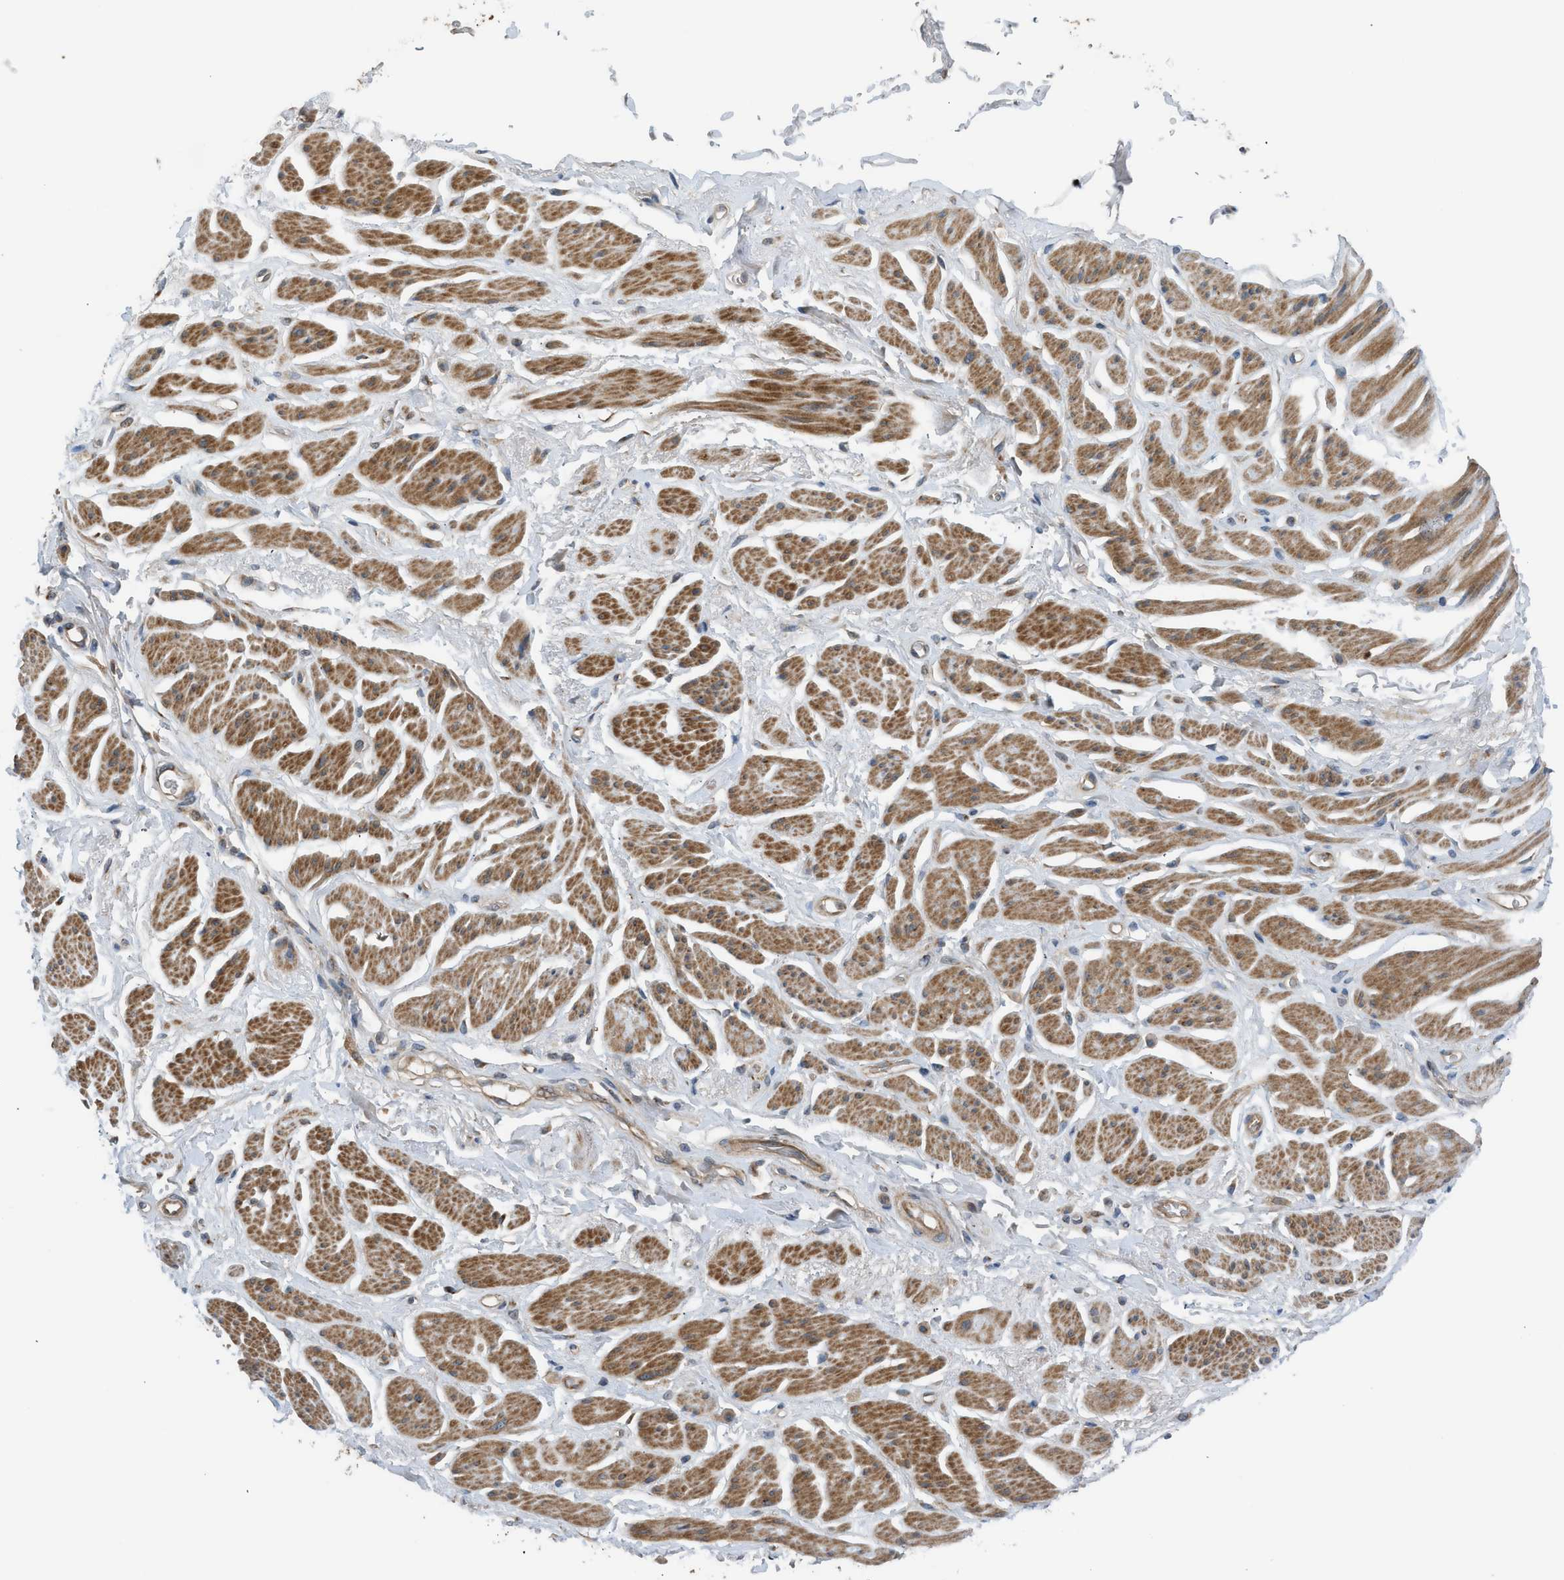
{"staining": {"intensity": "moderate", "quantity": "25%-75%", "location": "cytoplasmic/membranous"}, "tissue": "adipose tissue", "cell_type": "Adipocytes", "image_type": "normal", "snomed": [{"axis": "morphology", "description": "Normal tissue, NOS"}, {"axis": "topography", "description": "Soft tissue"}, {"axis": "topography", "description": "Peripheral nerve tissue"}], "caption": "An IHC image of unremarkable tissue is shown. Protein staining in brown labels moderate cytoplasmic/membranous positivity in adipose tissue within adipocytes. The staining was performed using DAB (3,3'-diaminobenzidine), with brown indicating positive protein expression. Nuclei are stained blue with hematoxylin.", "gene": "STARD3", "patient": {"sex": "female", "age": 71}}